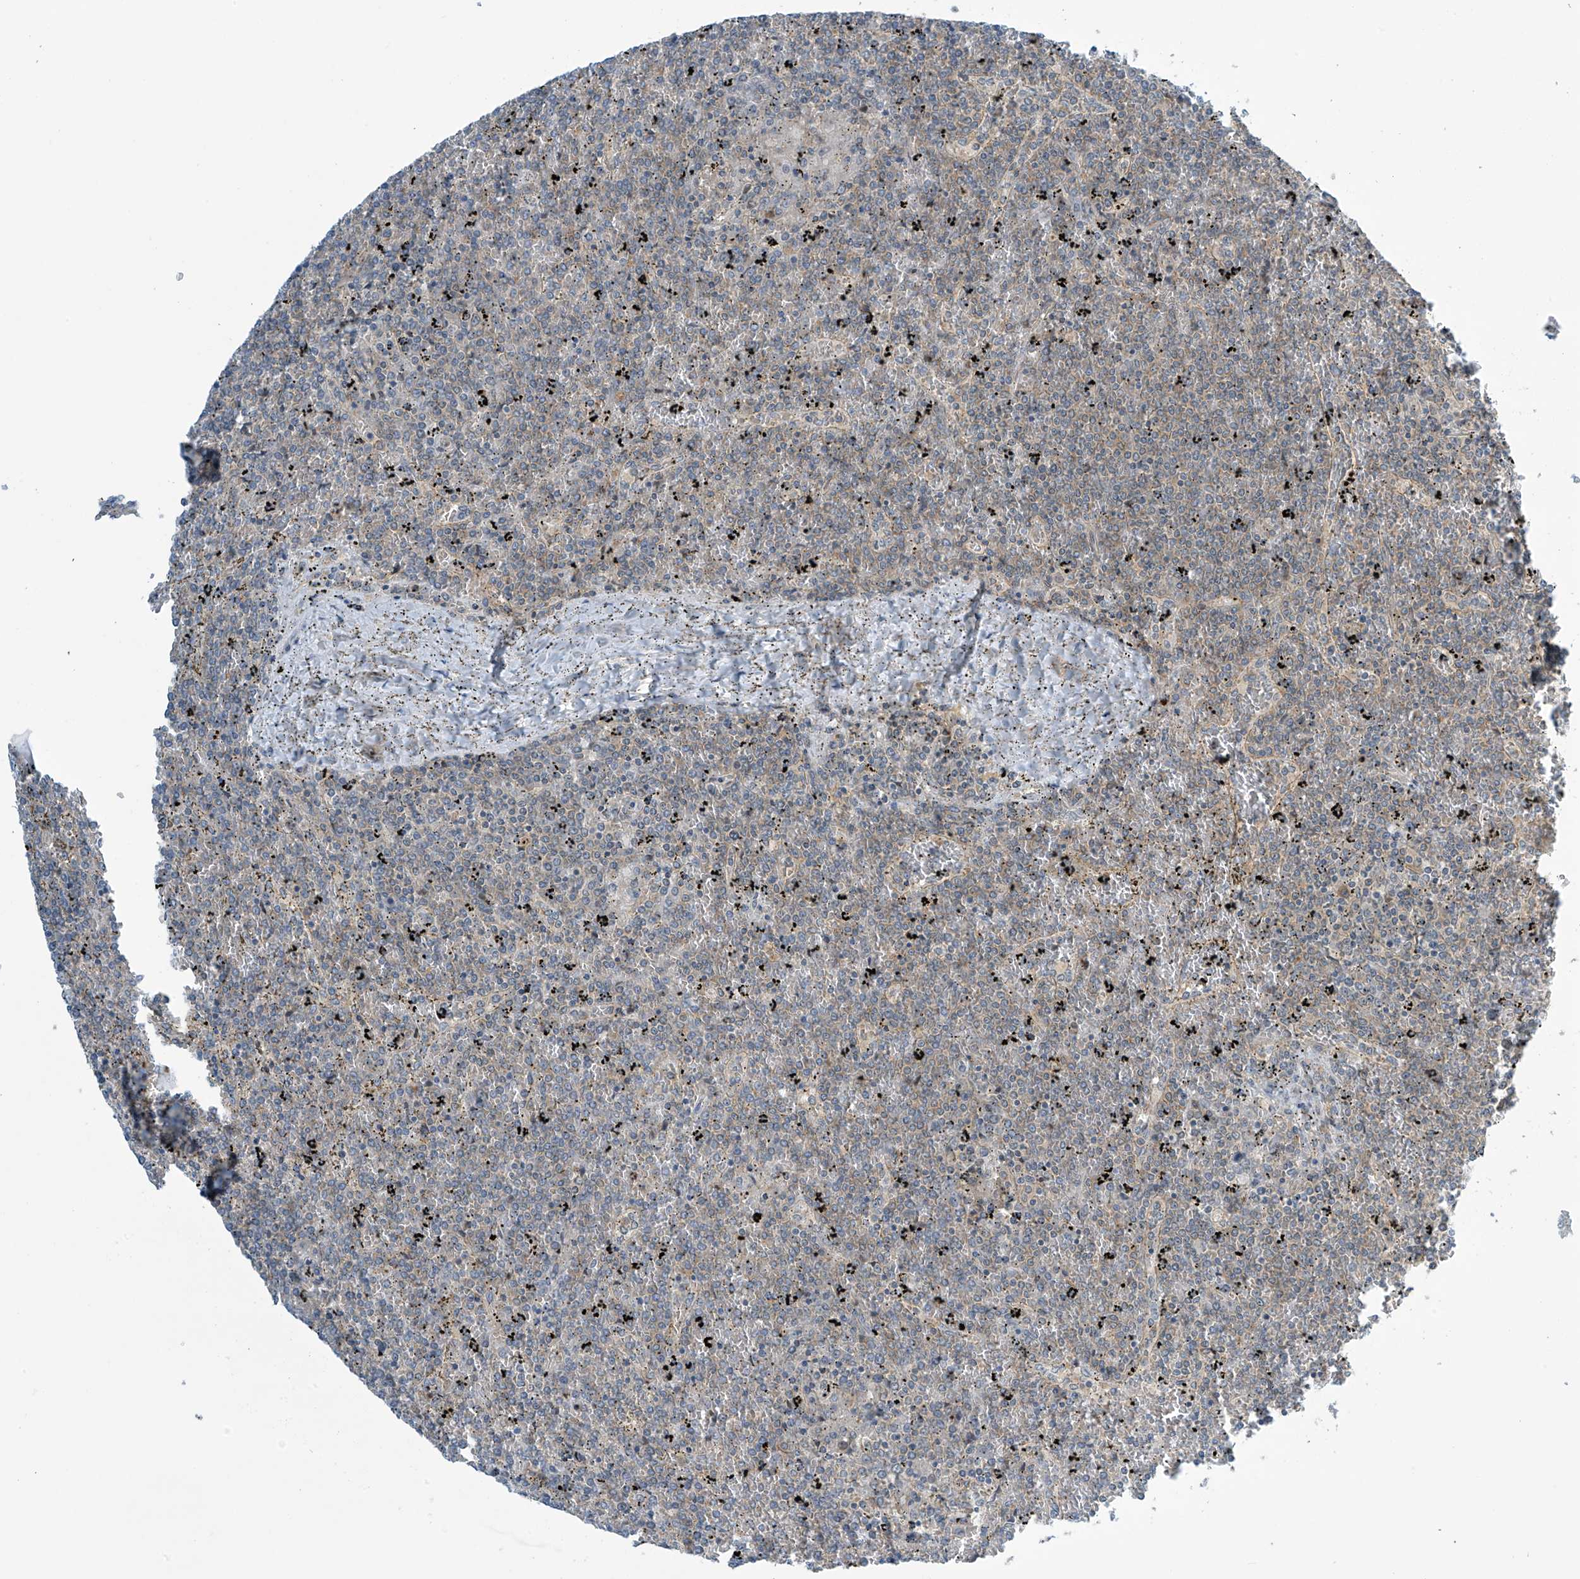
{"staining": {"intensity": "weak", "quantity": "25%-75%", "location": "cytoplasmic/membranous"}, "tissue": "lymphoma", "cell_type": "Tumor cells", "image_type": "cancer", "snomed": [{"axis": "morphology", "description": "Malignant lymphoma, non-Hodgkin's type, Low grade"}, {"axis": "topography", "description": "Spleen"}], "caption": "Immunohistochemistry (IHC) staining of lymphoma, which displays low levels of weak cytoplasmic/membranous expression in about 25%-75% of tumor cells indicating weak cytoplasmic/membranous protein staining. The staining was performed using DAB (3,3'-diaminobenzidine) (brown) for protein detection and nuclei were counterstained in hematoxylin (blue).", "gene": "FSD1L", "patient": {"sex": "female", "age": 19}}